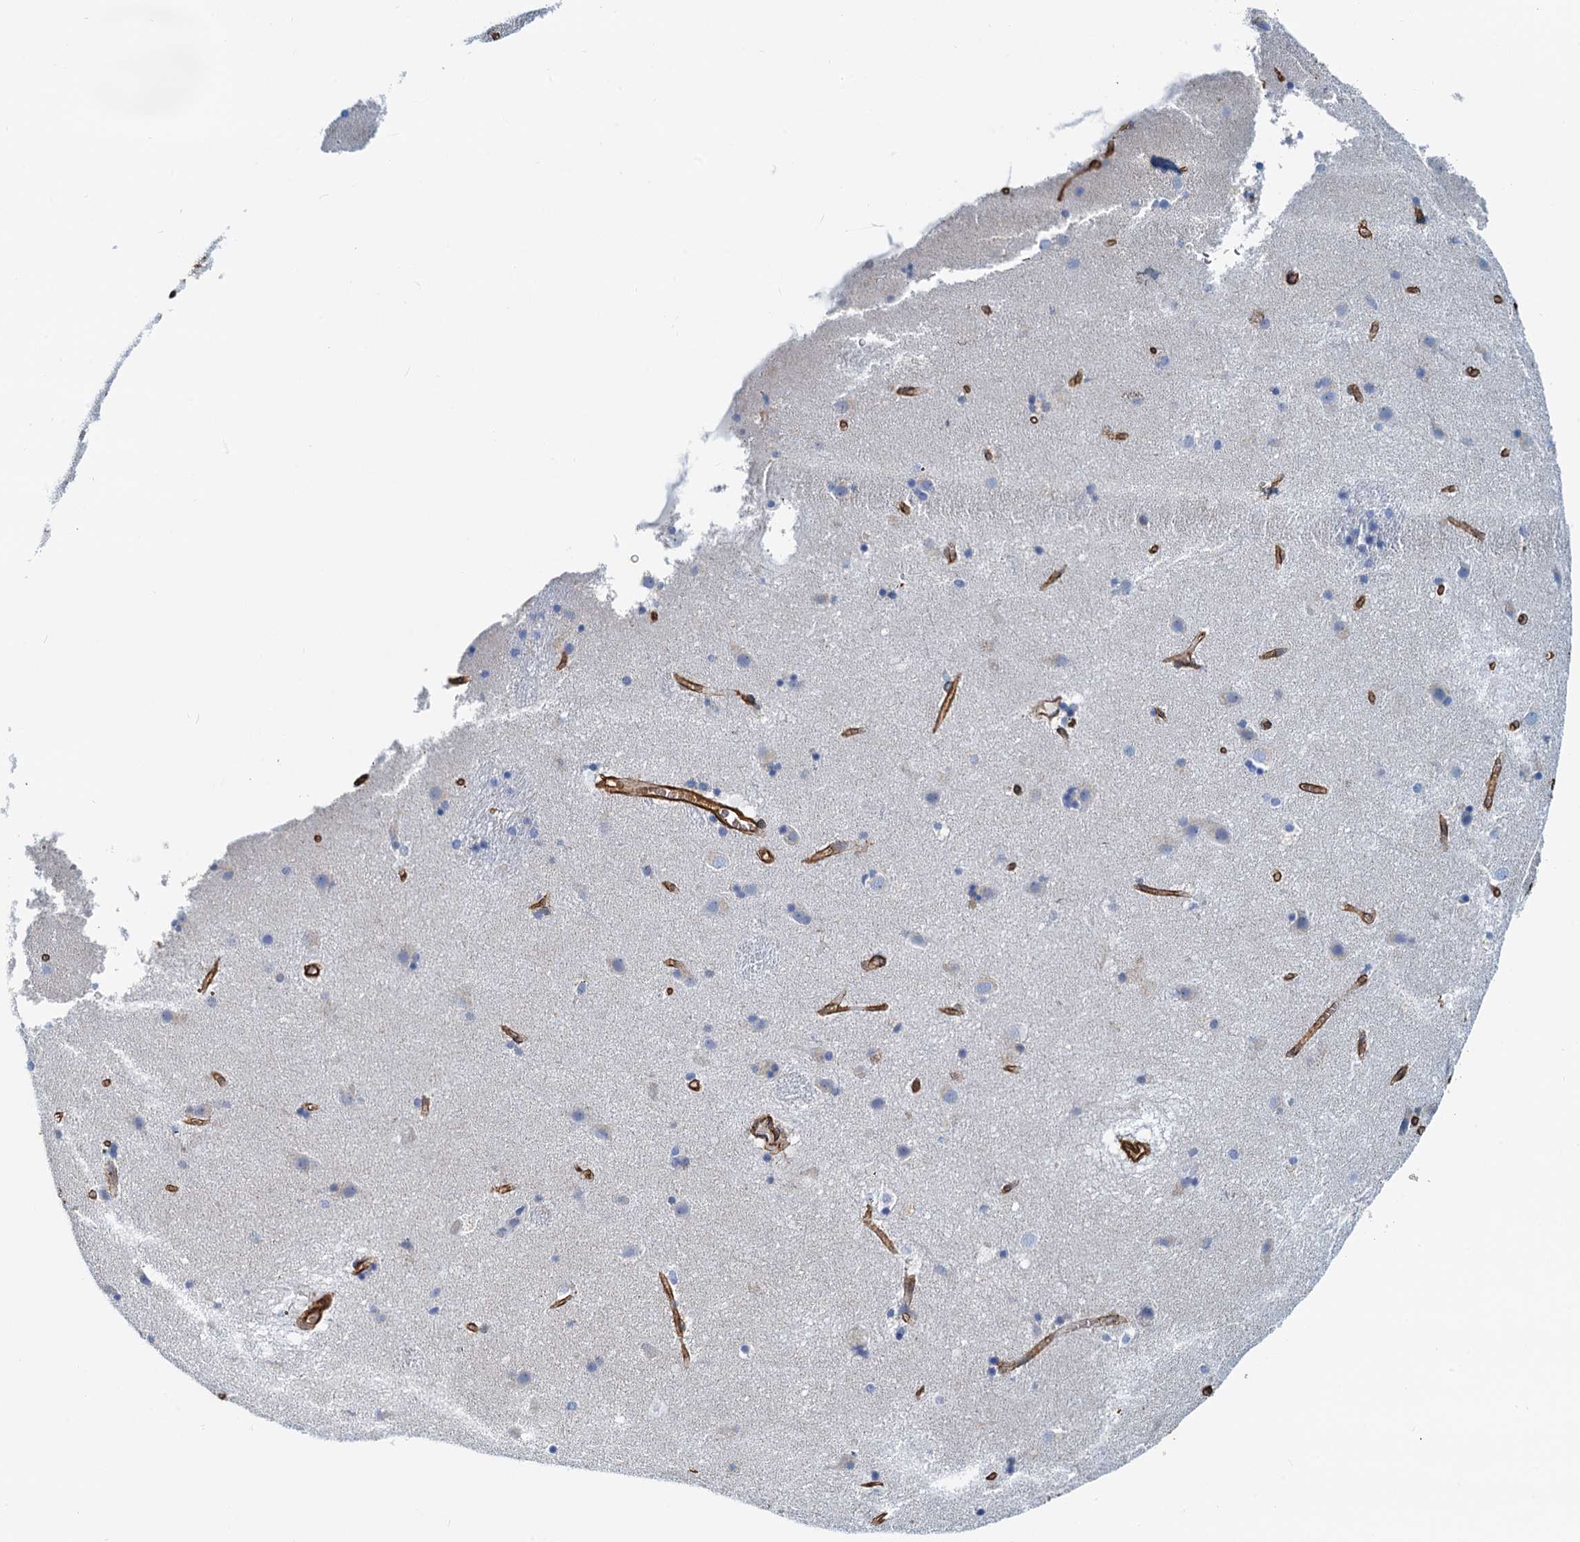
{"staining": {"intensity": "negative", "quantity": "none", "location": "none"}, "tissue": "caudate", "cell_type": "Glial cells", "image_type": "normal", "snomed": [{"axis": "morphology", "description": "Normal tissue, NOS"}, {"axis": "topography", "description": "Lateral ventricle wall"}], "caption": "A high-resolution image shows immunohistochemistry staining of normal caudate, which displays no significant expression in glial cells. (Immunohistochemistry, brightfield microscopy, high magnification).", "gene": "DGKG", "patient": {"sex": "male", "age": 70}}